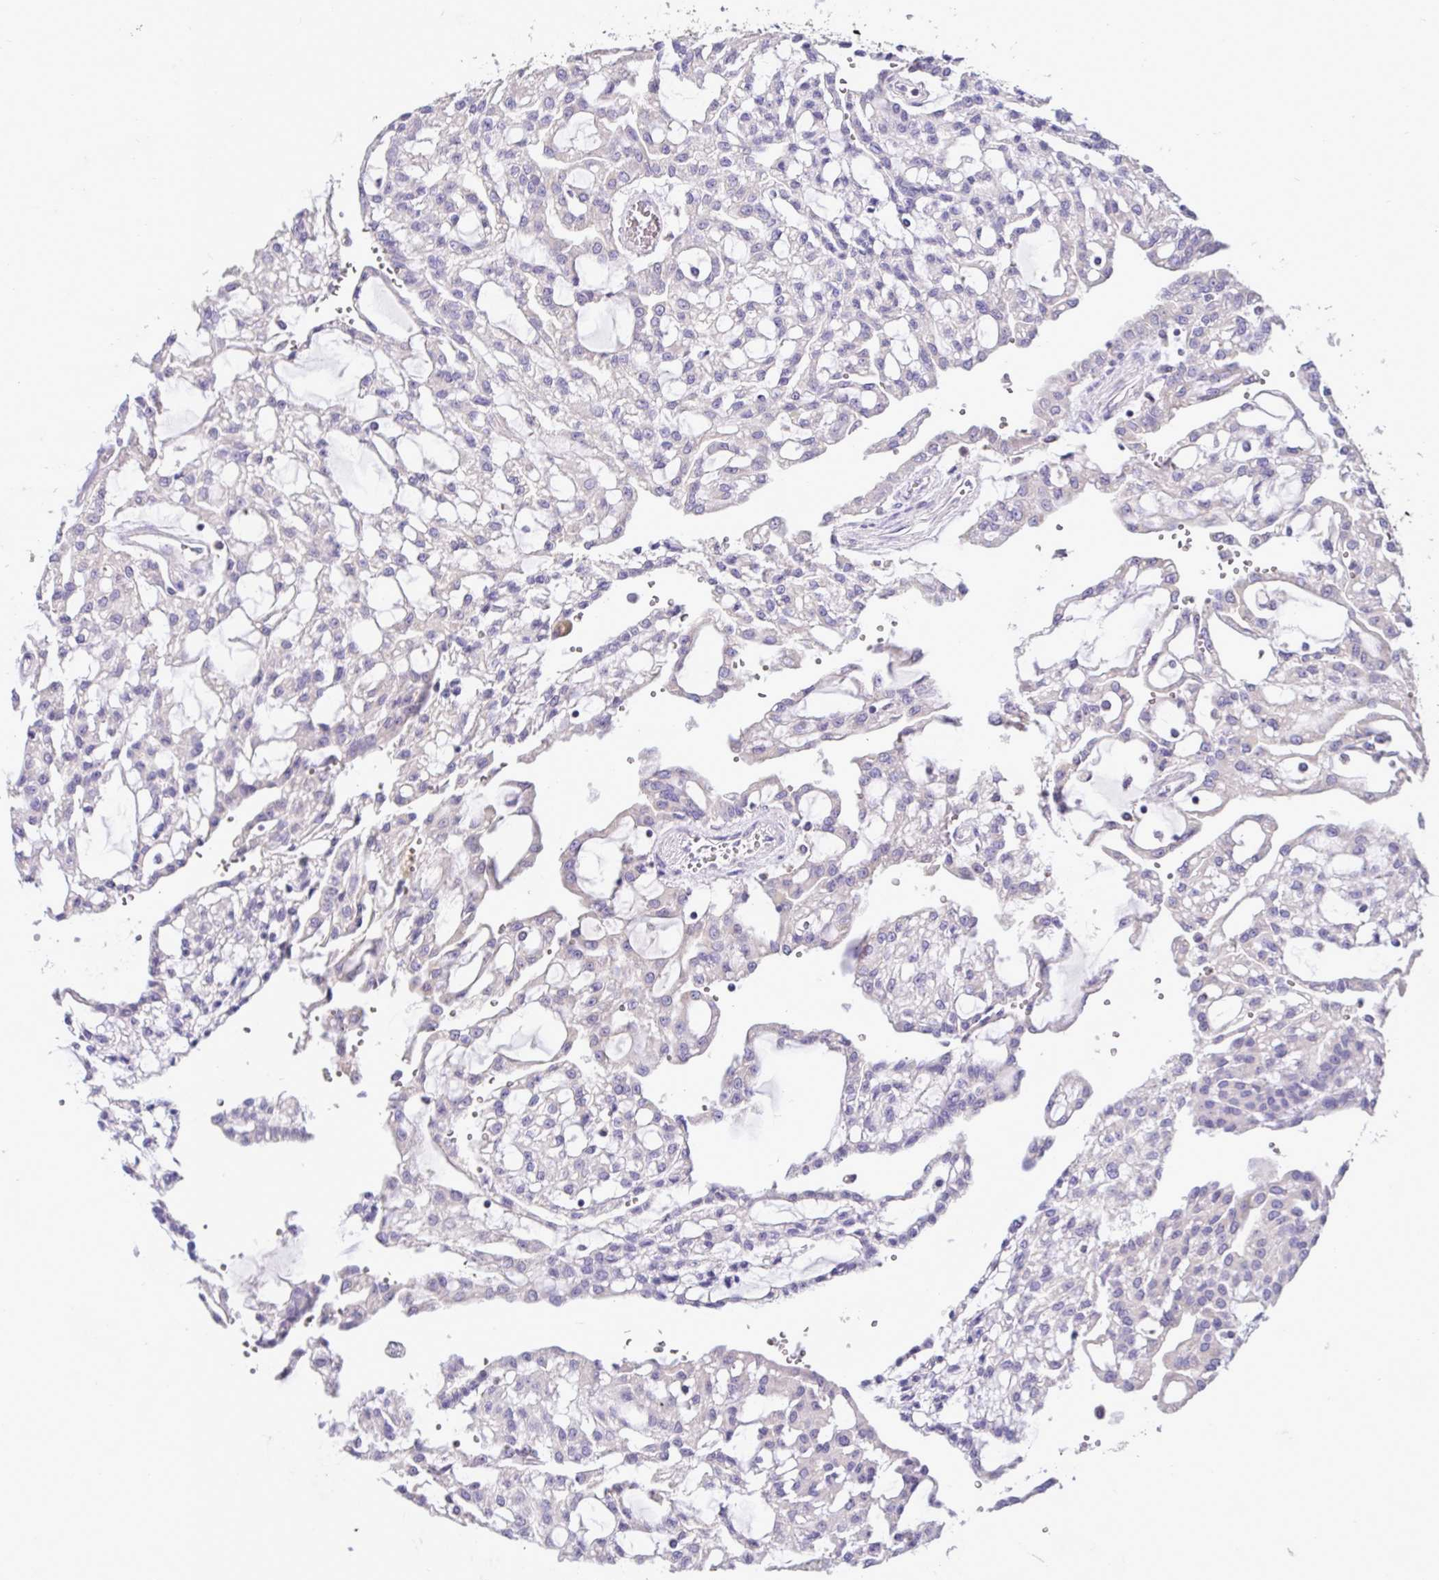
{"staining": {"intensity": "negative", "quantity": "none", "location": "none"}, "tissue": "renal cancer", "cell_type": "Tumor cells", "image_type": "cancer", "snomed": [{"axis": "morphology", "description": "Adenocarcinoma, NOS"}, {"axis": "topography", "description": "Kidney"}], "caption": "Adenocarcinoma (renal) was stained to show a protein in brown. There is no significant staining in tumor cells.", "gene": "ST8SIA2", "patient": {"sex": "male", "age": 63}}